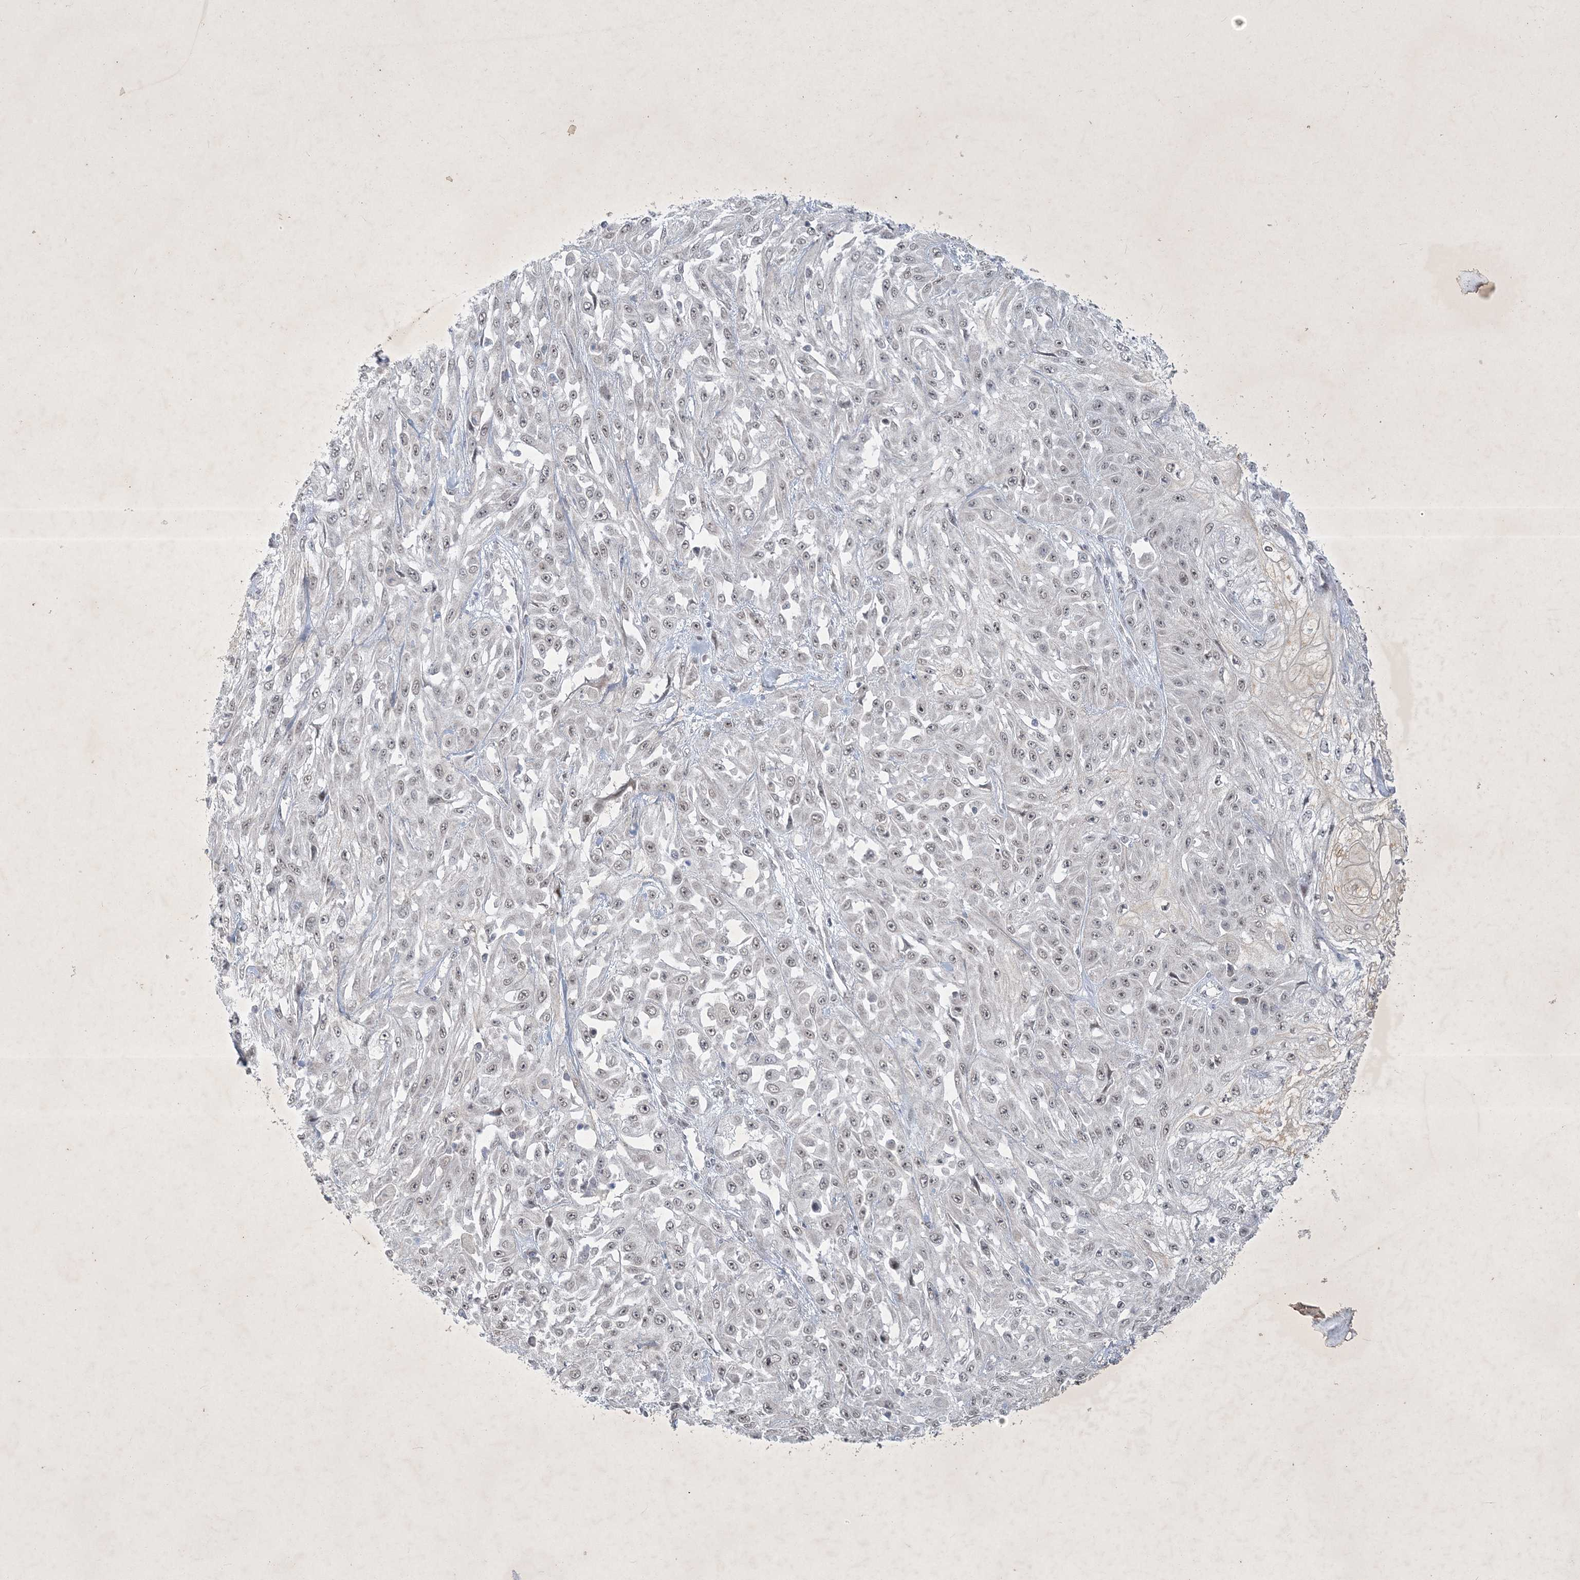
{"staining": {"intensity": "negative", "quantity": "none", "location": "none"}, "tissue": "skin cancer", "cell_type": "Tumor cells", "image_type": "cancer", "snomed": [{"axis": "morphology", "description": "Squamous cell carcinoma, NOS"}, {"axis": "morphology", "description": "Squamous cell carcinoma, metastatic, NOS"}, {"axis": "topography", "description": "Skin"}, {"axis": "topography", "description": "Lymph node"}], "caption": "Immunohistochemical staining of human metastatic squamous cell carcinoma (skin) exhibits no significant expression in tumor cells.", "gene": "ZBTB9", "patient": {"sex": "male", "age": 75}}